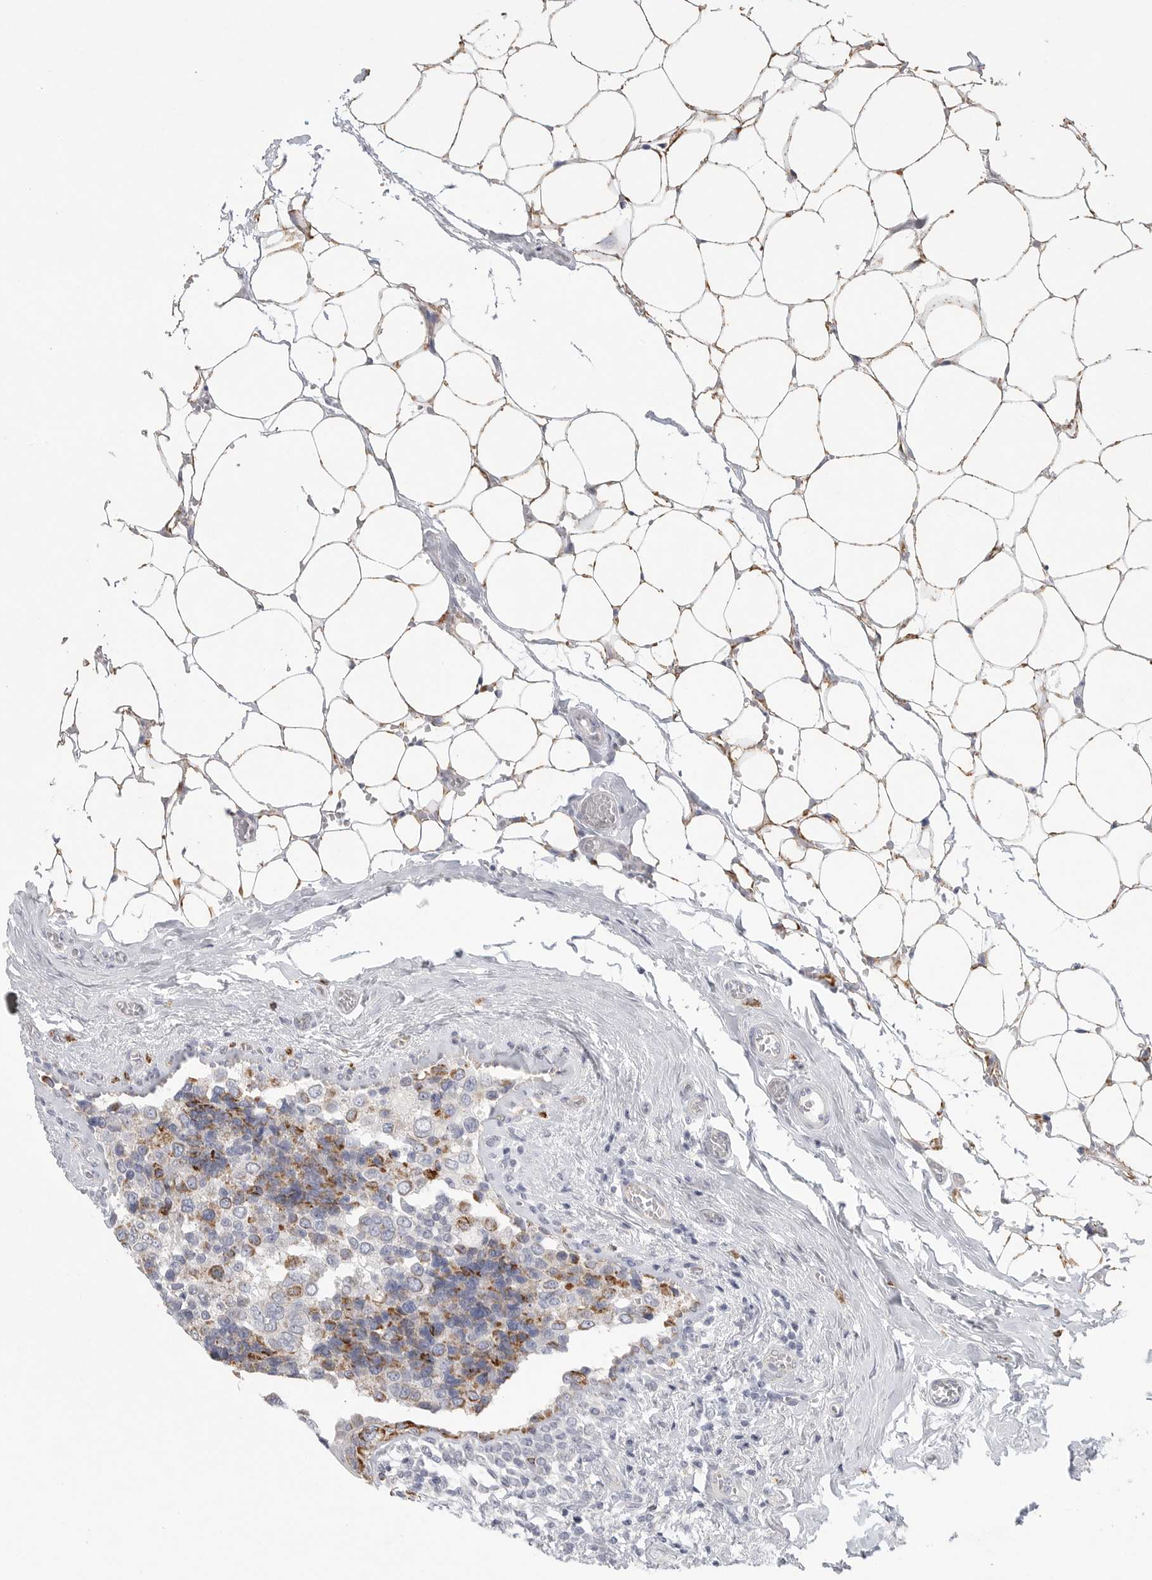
{"staining": {"intensity": "moderate", "quantity": "25%-75%", "location": "cytoplasmic/membranous"}, "tissue": "breast cancer", "cell_type": "Tumor cells", "image_type": "cancer", "snomed": [{"axis": "morphology", "description": "Normal tissue, NOS"}, {"axis": "morphology", "description": "Duct carcinoma"}, {"axis": "topography", "description": "Breast"}], "caption": "IHC of human breast cancer reveals medium levels of moderate cytoplasmic/membranous expression in about 25%-75% of tumor cells.", "gene": "ELP3", "patient": {"sex": "female", "age": 43}}